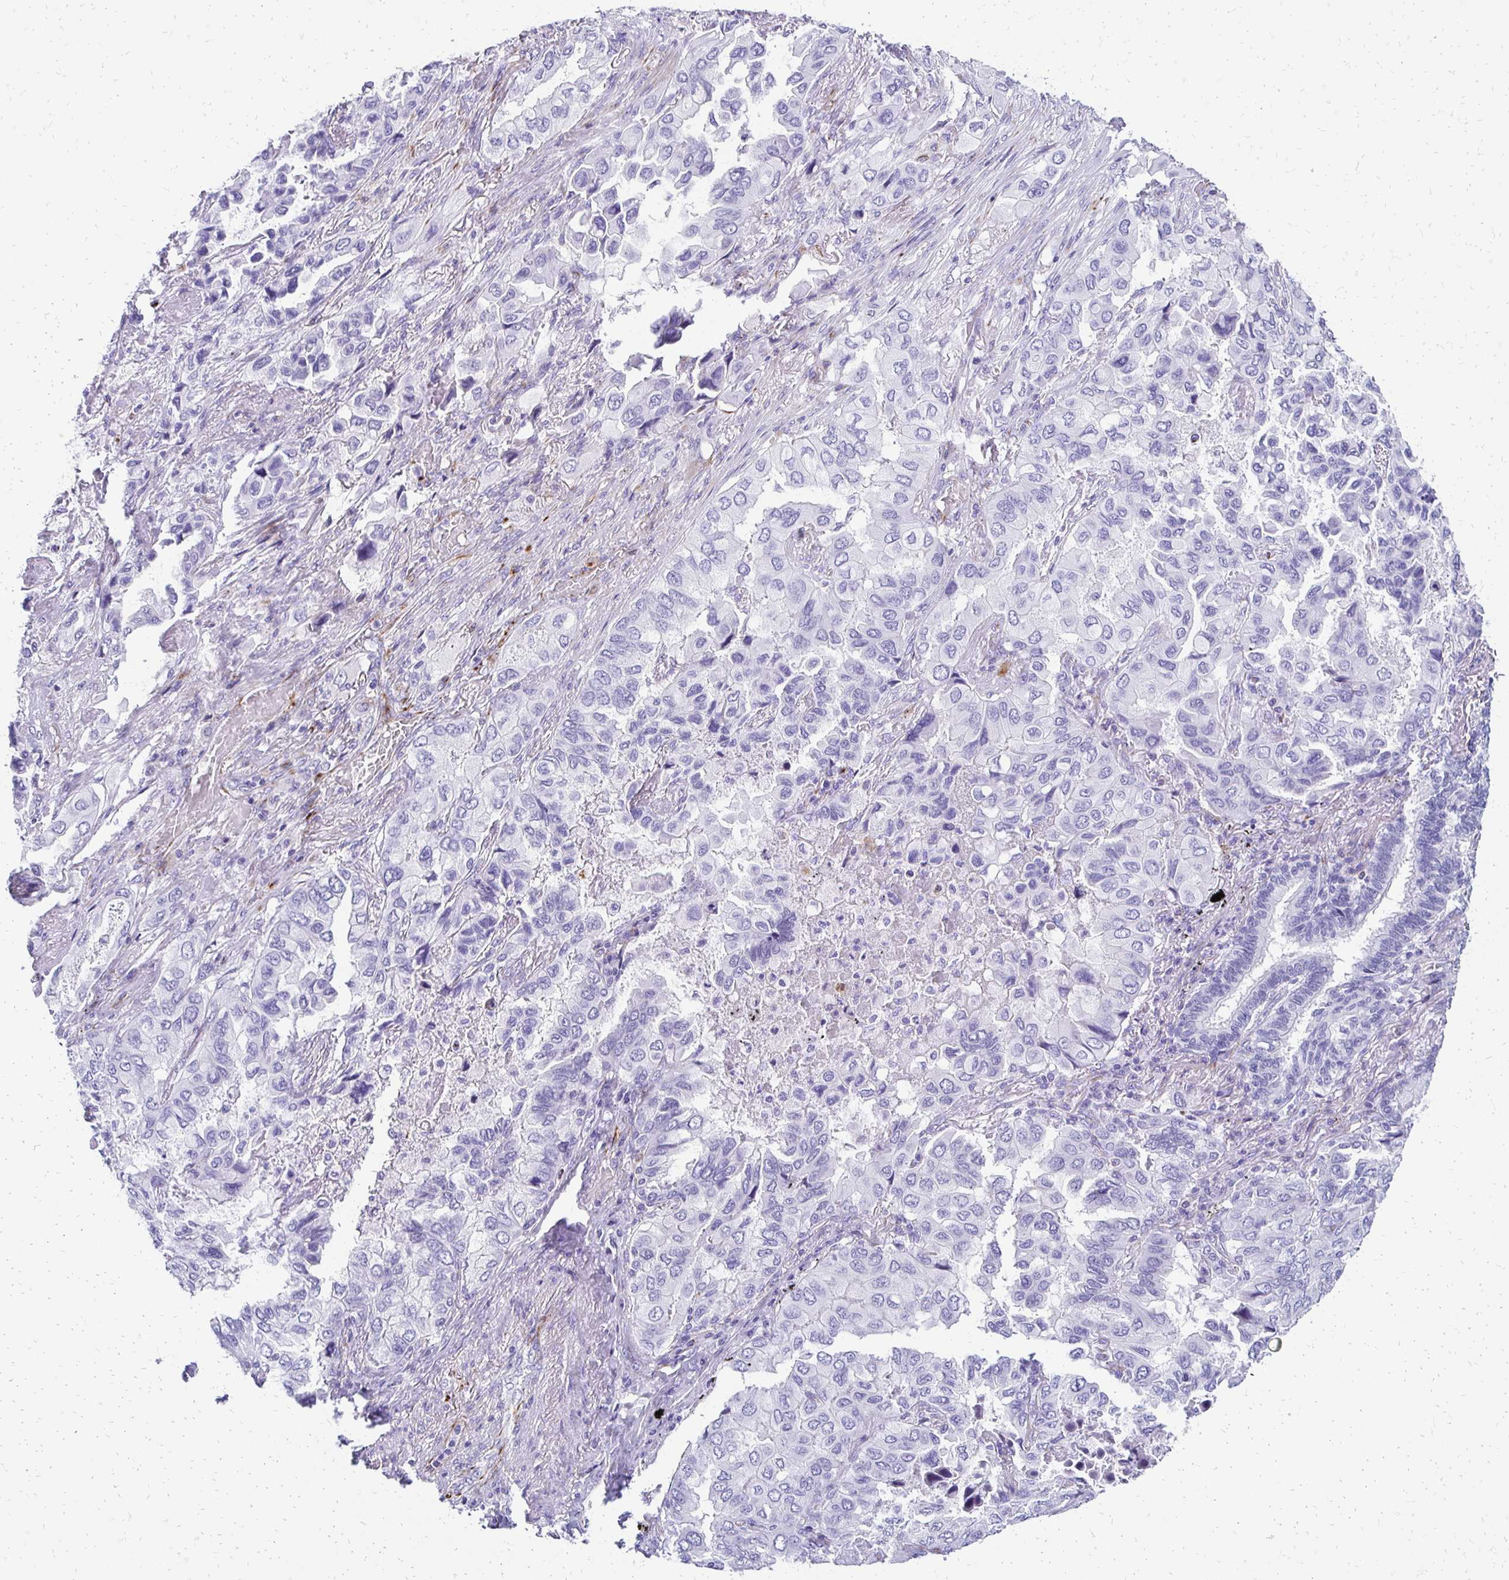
{"staining": {"intensity": "negative", "quantity": "none", "location": "none"}, "tissue": "lung cancer", "cell_type": "Tumor cells", "image_type": "cancer", "snomed": [{"axis": "morphology", "description": "Aneuploidy"}, {"axis": "morphology", "description": "Adenocarcinoma, NOS"}, {"axis": "morphology", "description": "Adenocarcinoma, metastatic, NOS"}, {"axis": "topography", "description": "Lymph node"}, {"axis": "topography", "description": "Lung"}], "caption": "Immunohistochemistry histopathology image of neoplastic tissue: lung cancer stained with DAB (3,3'-diaminobenzidine) reveals no significant protein staining in tumor cells. (Immunohistochemistry (ihc), brightfield microscopy, high magnification).", "gene": "TMEM54", "patient": {"sex": "female", "age": 48}}